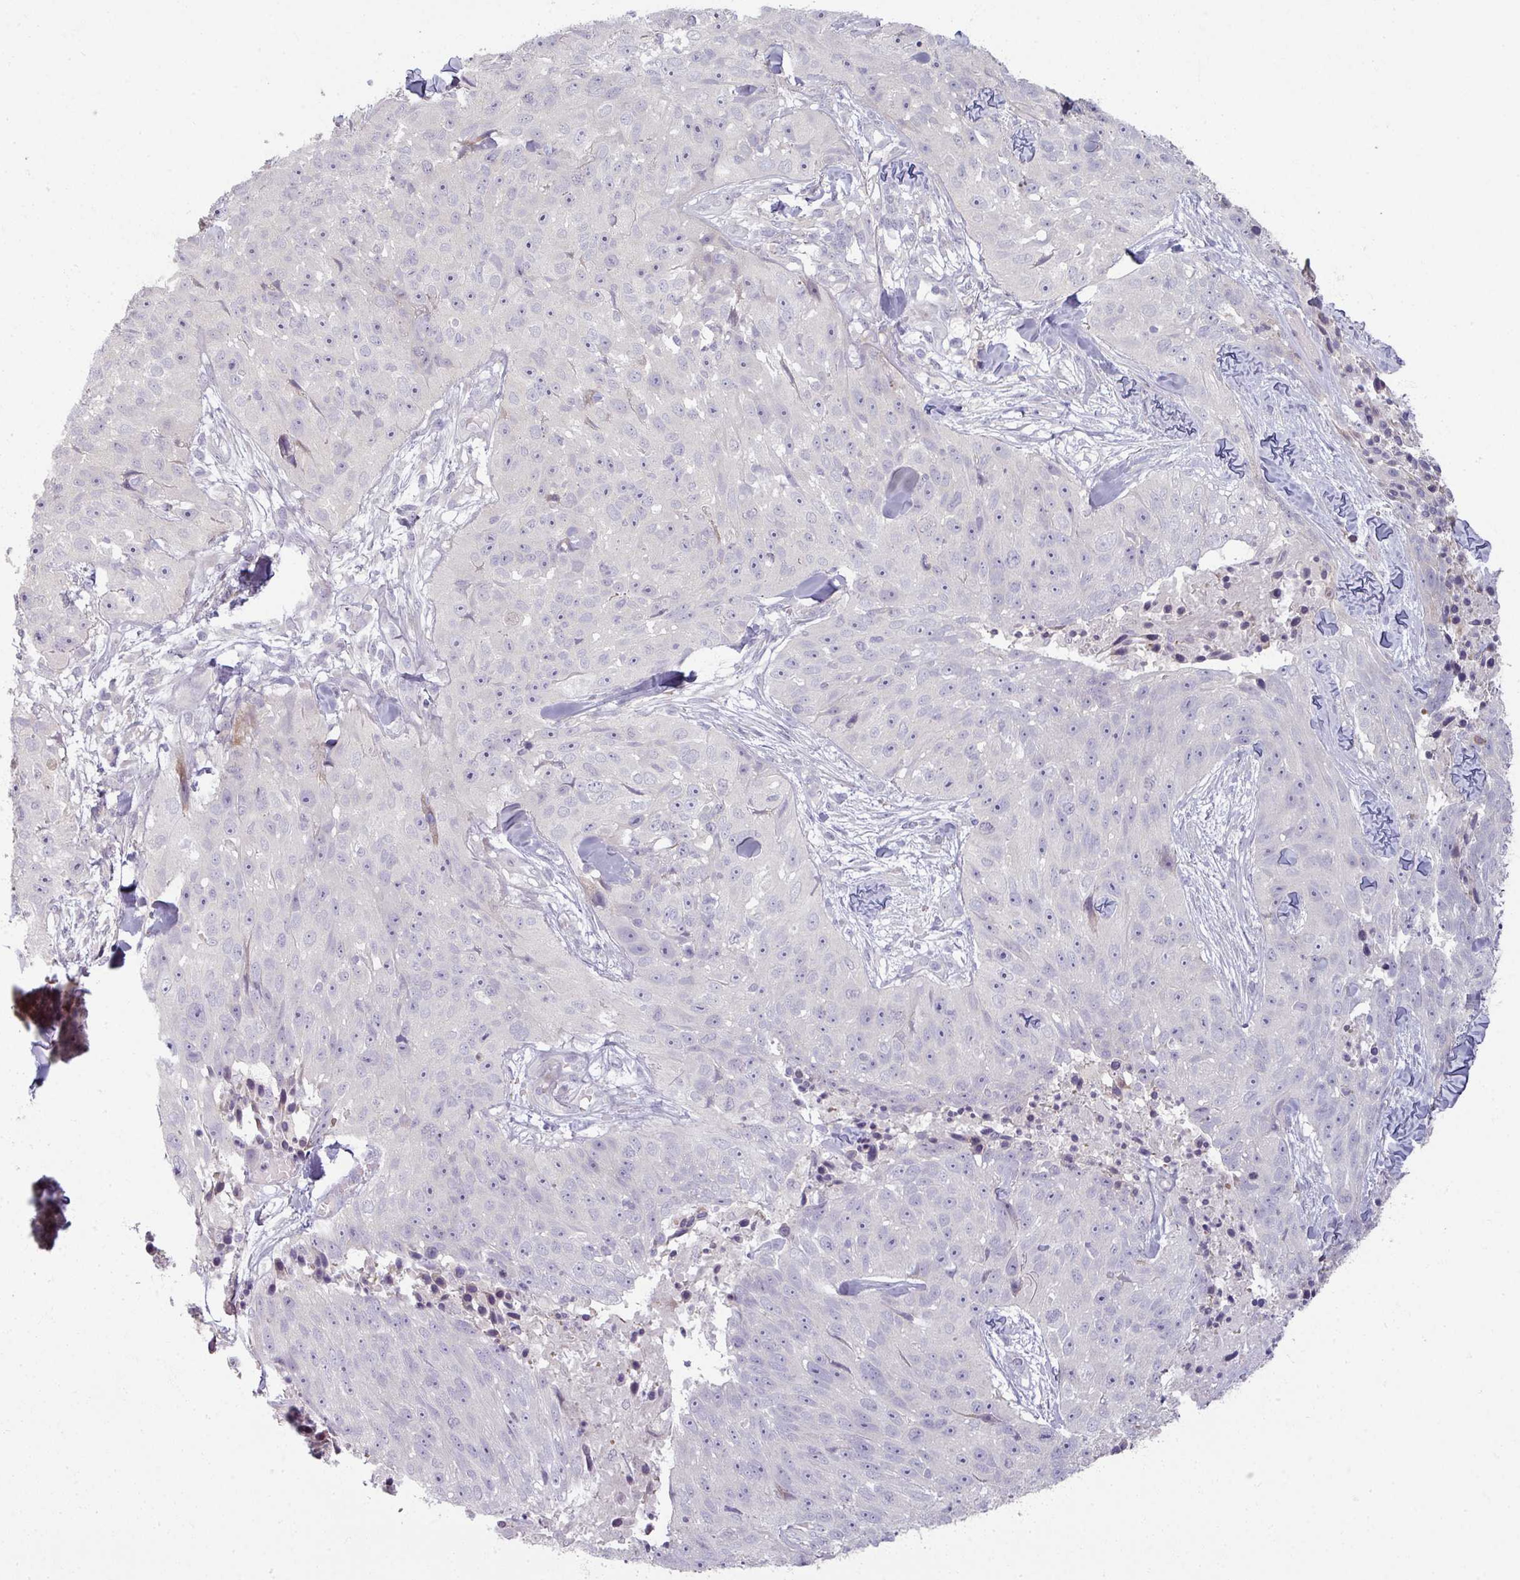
{"staining": {"intensity": "negative", "quantity": "none", "location": "none"}, "tissue": "skin cancer", "cell_type": "Tumor cells", "image_type": "cancer", "snomed": [{"axis": "morphology", "description": "Squamous cell carcinoma, NOS"}, {"axis": "topography", "description": "Skin"}], "caption": "The photomicrograph demonstrates no significant expression in tumor cells of skin cancer.", "gene": "MYMK", "patient": {"sex": "female", "age": 87}}